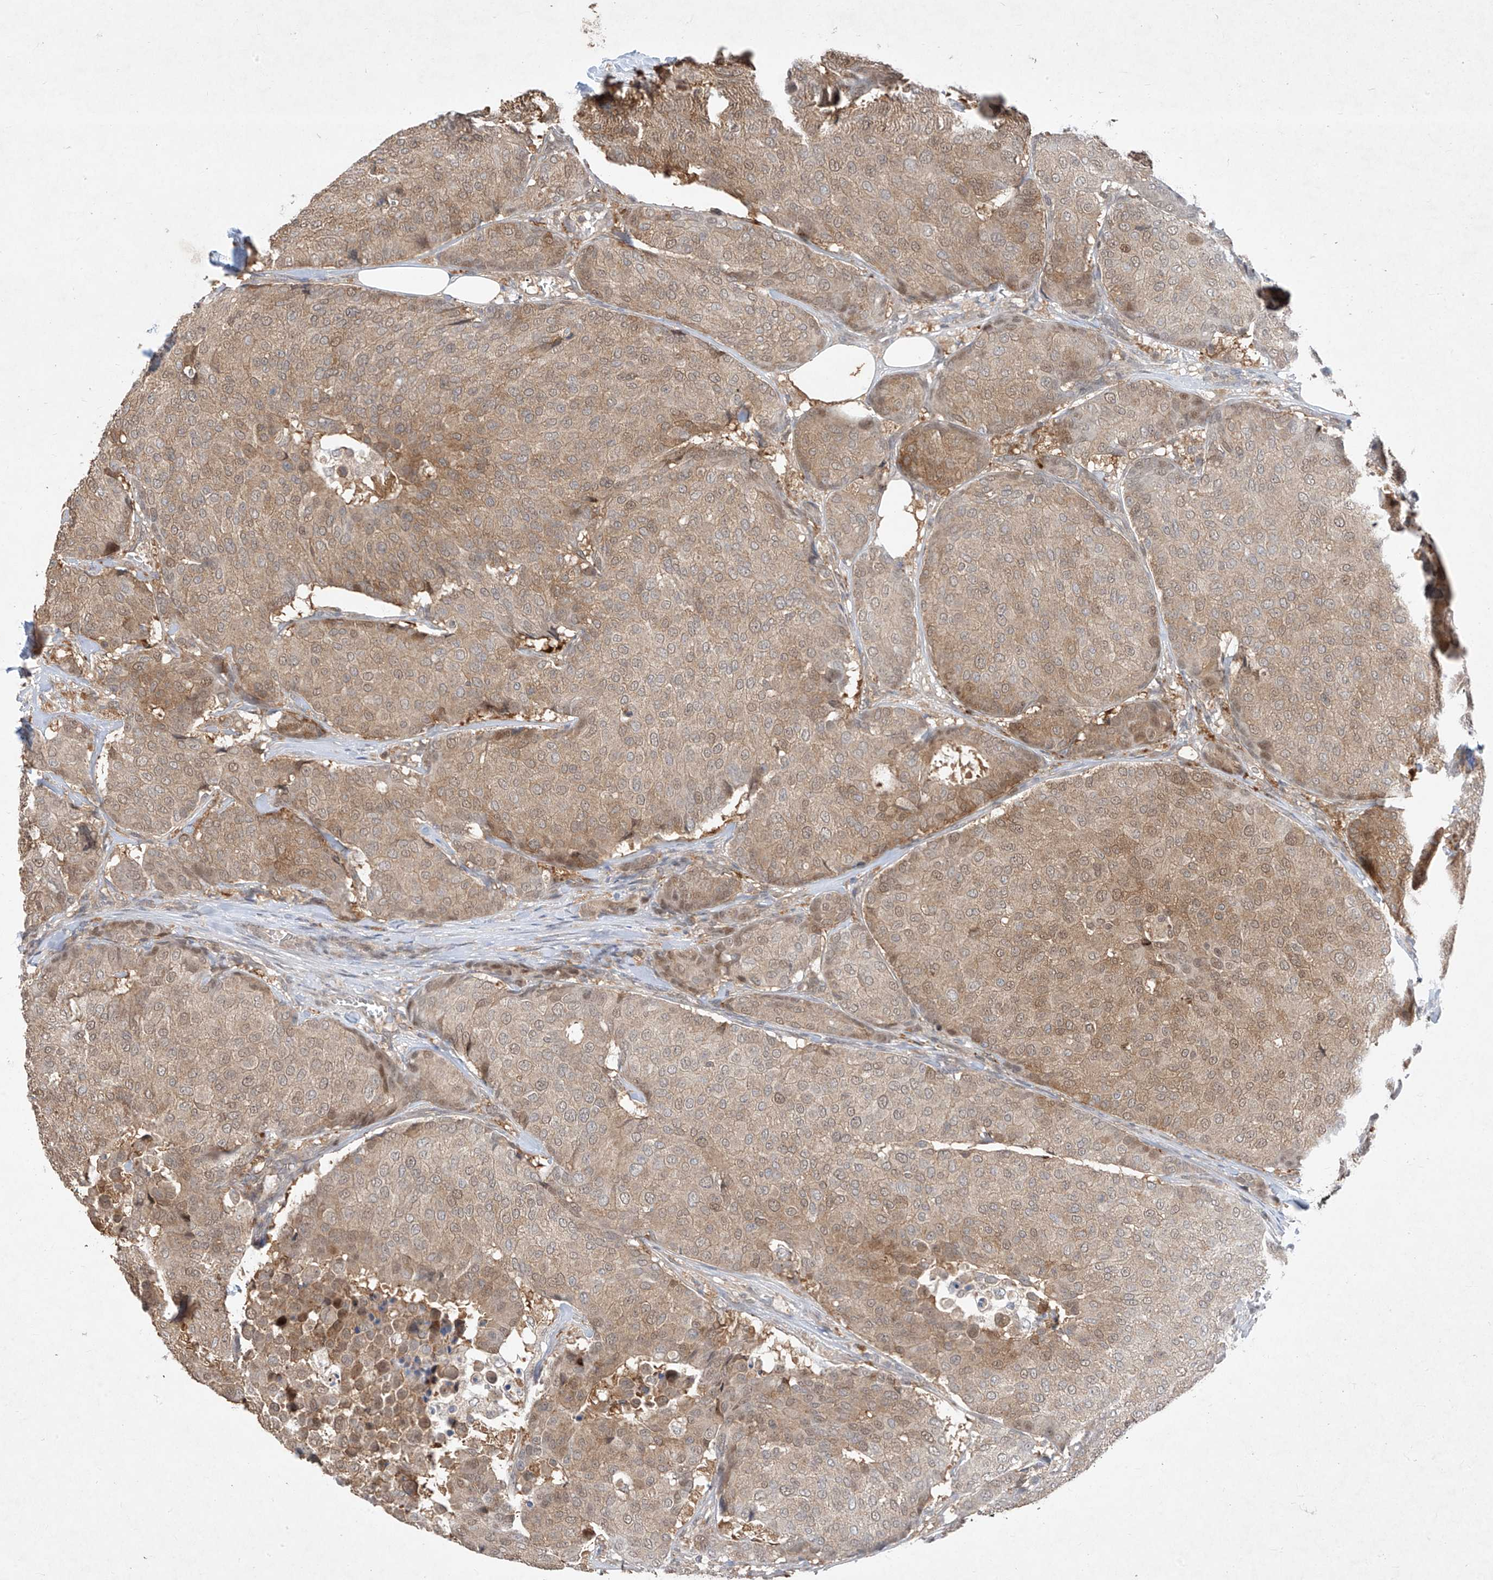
{"staining": {"intensity": "moderate", "quantity": "25%-75%", "location": "cytoplasmic/membranous,nuclear"}, "tissue": "breast cancer", "cell_type": "Tumor cells", "image_type": "cancer", "snomed": [{"axis": "morphology", "description": "Duct carcinoma"}, {"axis": "topography", "description": "Breast"}], "caption": "Immunohistochemistry photomicrograph of human breast intraductal carcinoma stained for a protein (brown), which exhibits medium levels of moderate cytoplasmic/membranous and nuclear expression in approximately 25%-75% of tumor cells.", "gene": "ZNF358", "patient": {"sex": "female", "age": 75}}